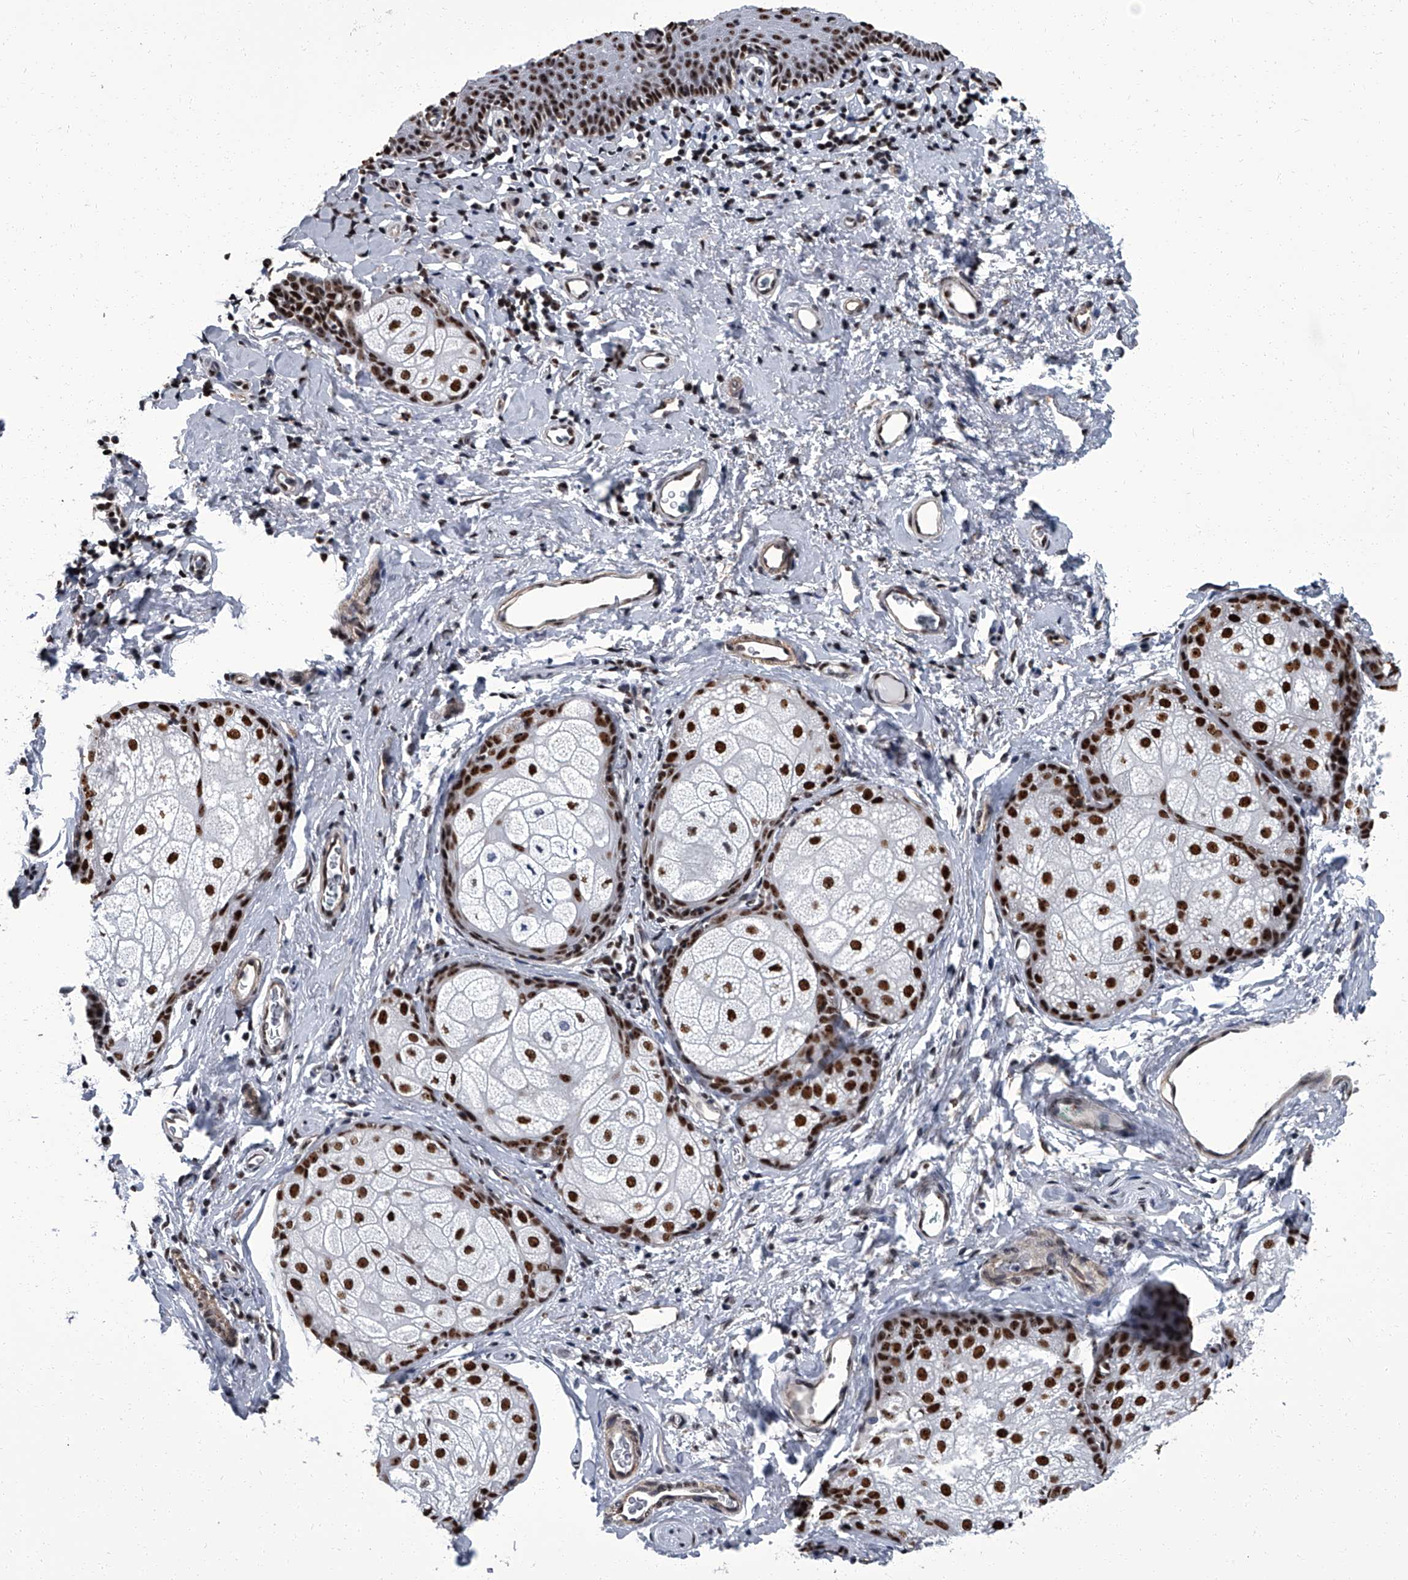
{"staining": {"intensity": "strong", "quantity": ">75%", "location": "nuclear"}, "tissue": "skin", "cell_type": "Epidermal cells", "image_type": "normal", "snomed": [{"axis": "morphology", "description": "Normal tissue, NOS"}, {"axis": "topography", "description": "Vulva"}], "caption": "IHC photomicrograph of normal skin: human skin stained using immunohistochemistry reveals high levels of strong protein expression localized specifically in the nuclear of epidermal cells, appearing as a nuclear brown color.", "gene": "ZNF518B", "patient": {"sex": "female", "age": 66}}